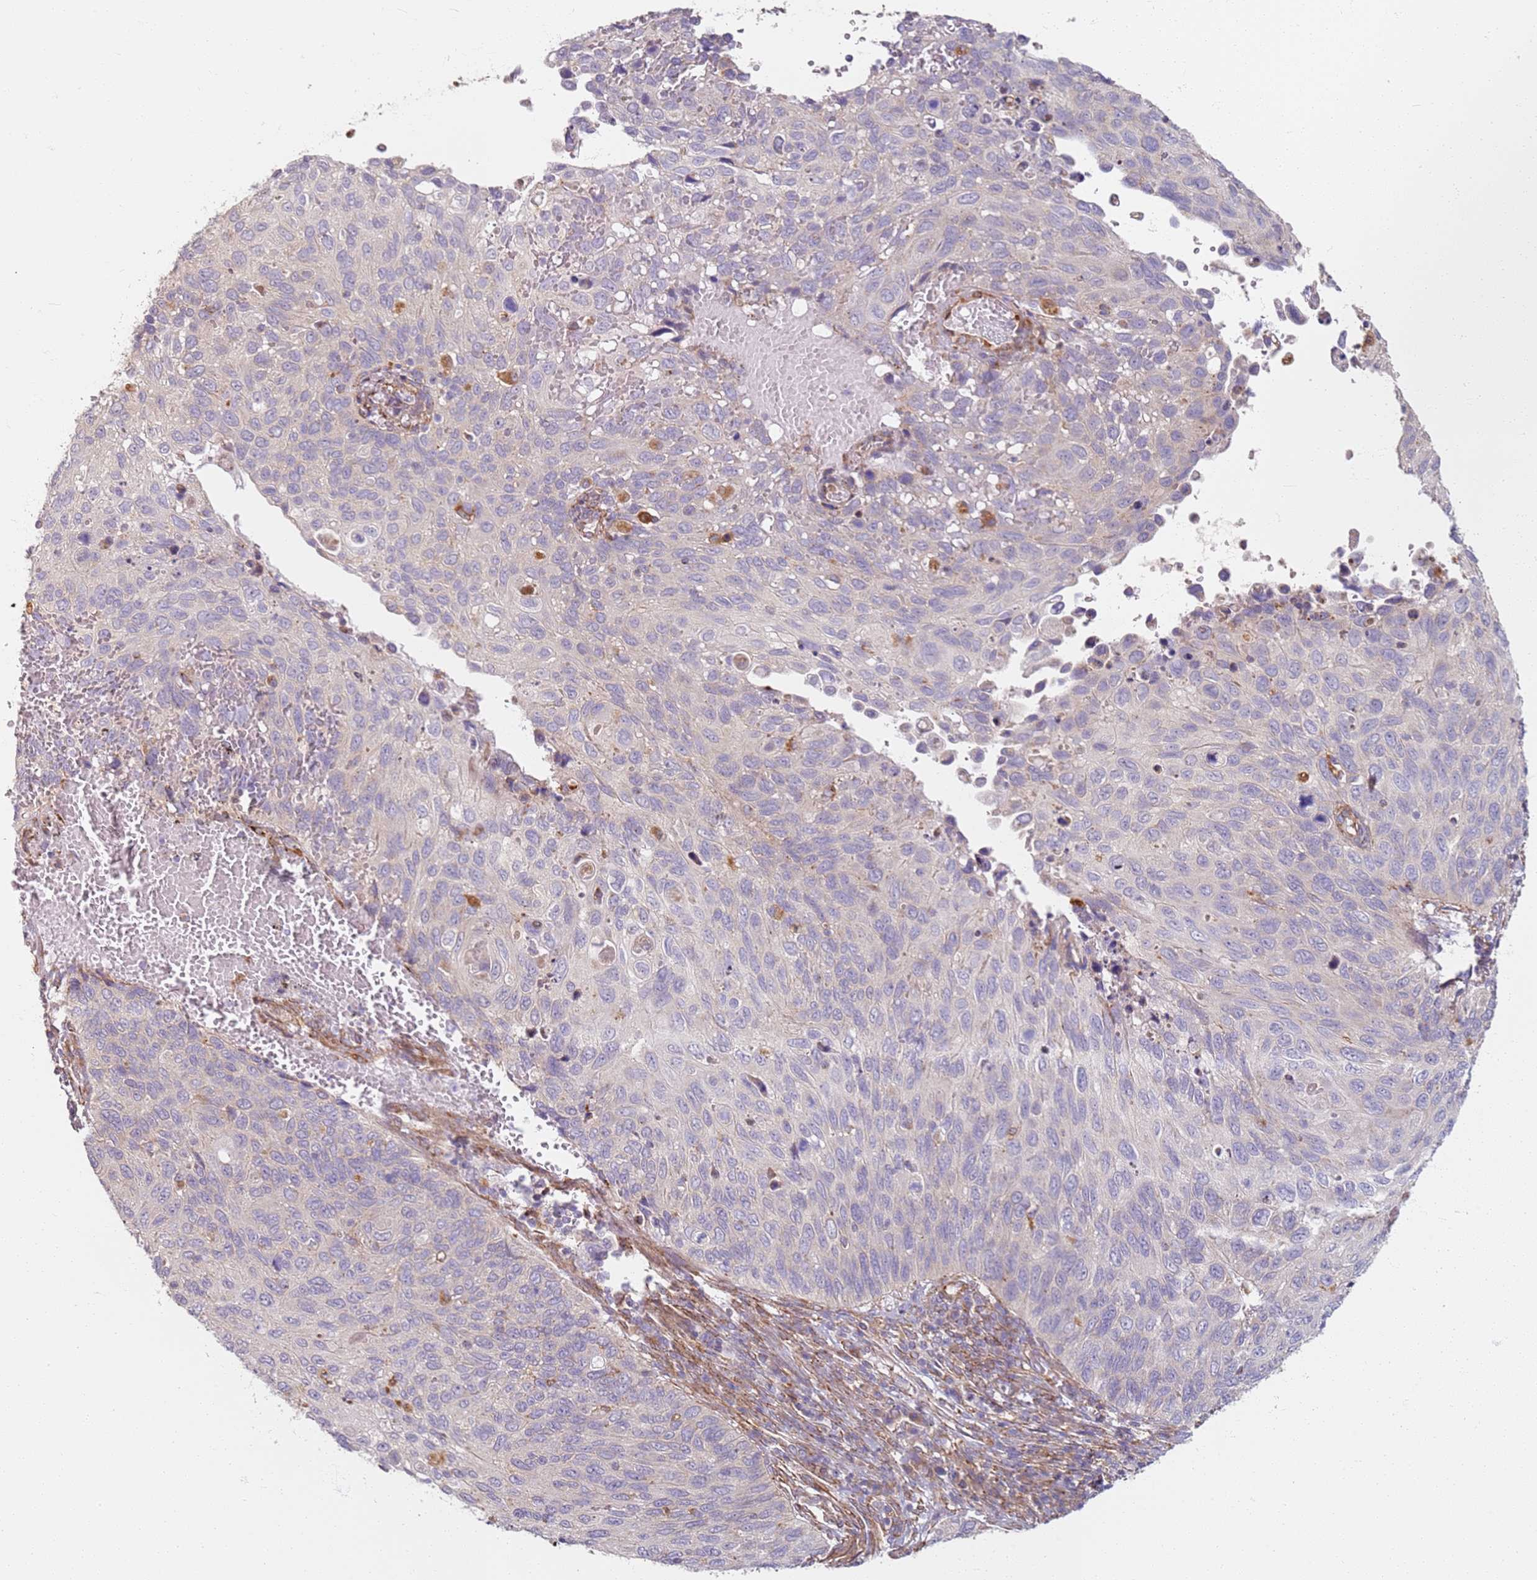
{"staining": {"intensity": "negative", "quantity": "none", "location": "none"}, "tissue": "cervical cancer", "cell_type": "Tumor cells", "image_type": "cancer", "snomed": [{"axis": "morphology", "description": "Squamous cell carcinoma, NOS"}, {"axis": "topography", "description": "Cervix"}], "caption": "Photomicrograph shows no significant protein positivity in tumor cells of cervical cancer (squamous cell carcinoma).", "gene": "PROKR2", "patient": {"sex": "female", "age": 70}}